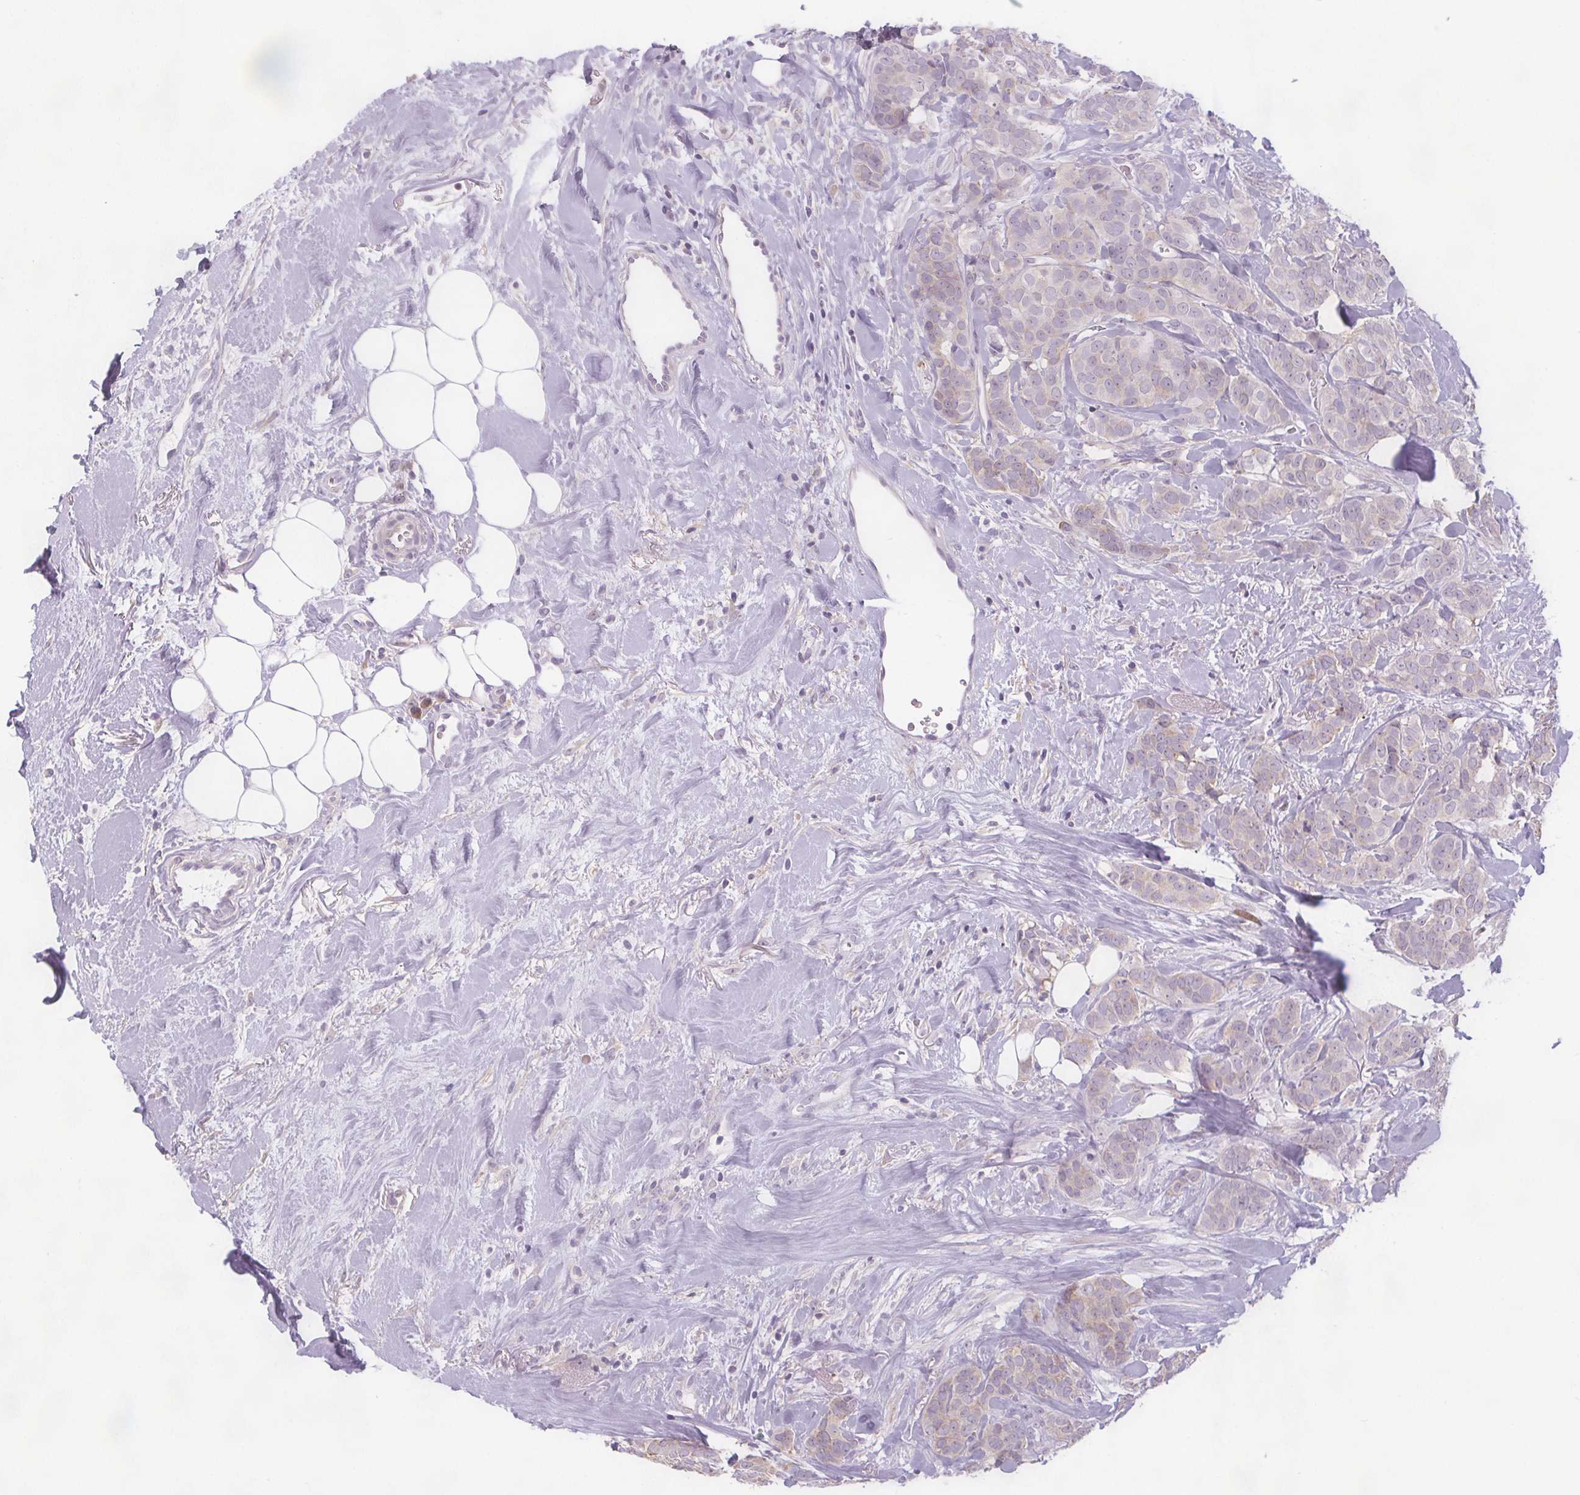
{"staining": {"intensity": "negative", "quantity": "none", "location": "none"}, "tissue": "breast cancer", "cell_type": "Tumor cells", "image_type": "cancer", "snomed": [{"axis": "morphology", "description": "Duct carcinoma"}, {"axis": "topography", "description": "Breast"}], "caption": "Tumor cells show no significant expression in breast intraductal carcinoma.", "gene": "NOLC1", "patient": {"sex": "female", "age": 84}}